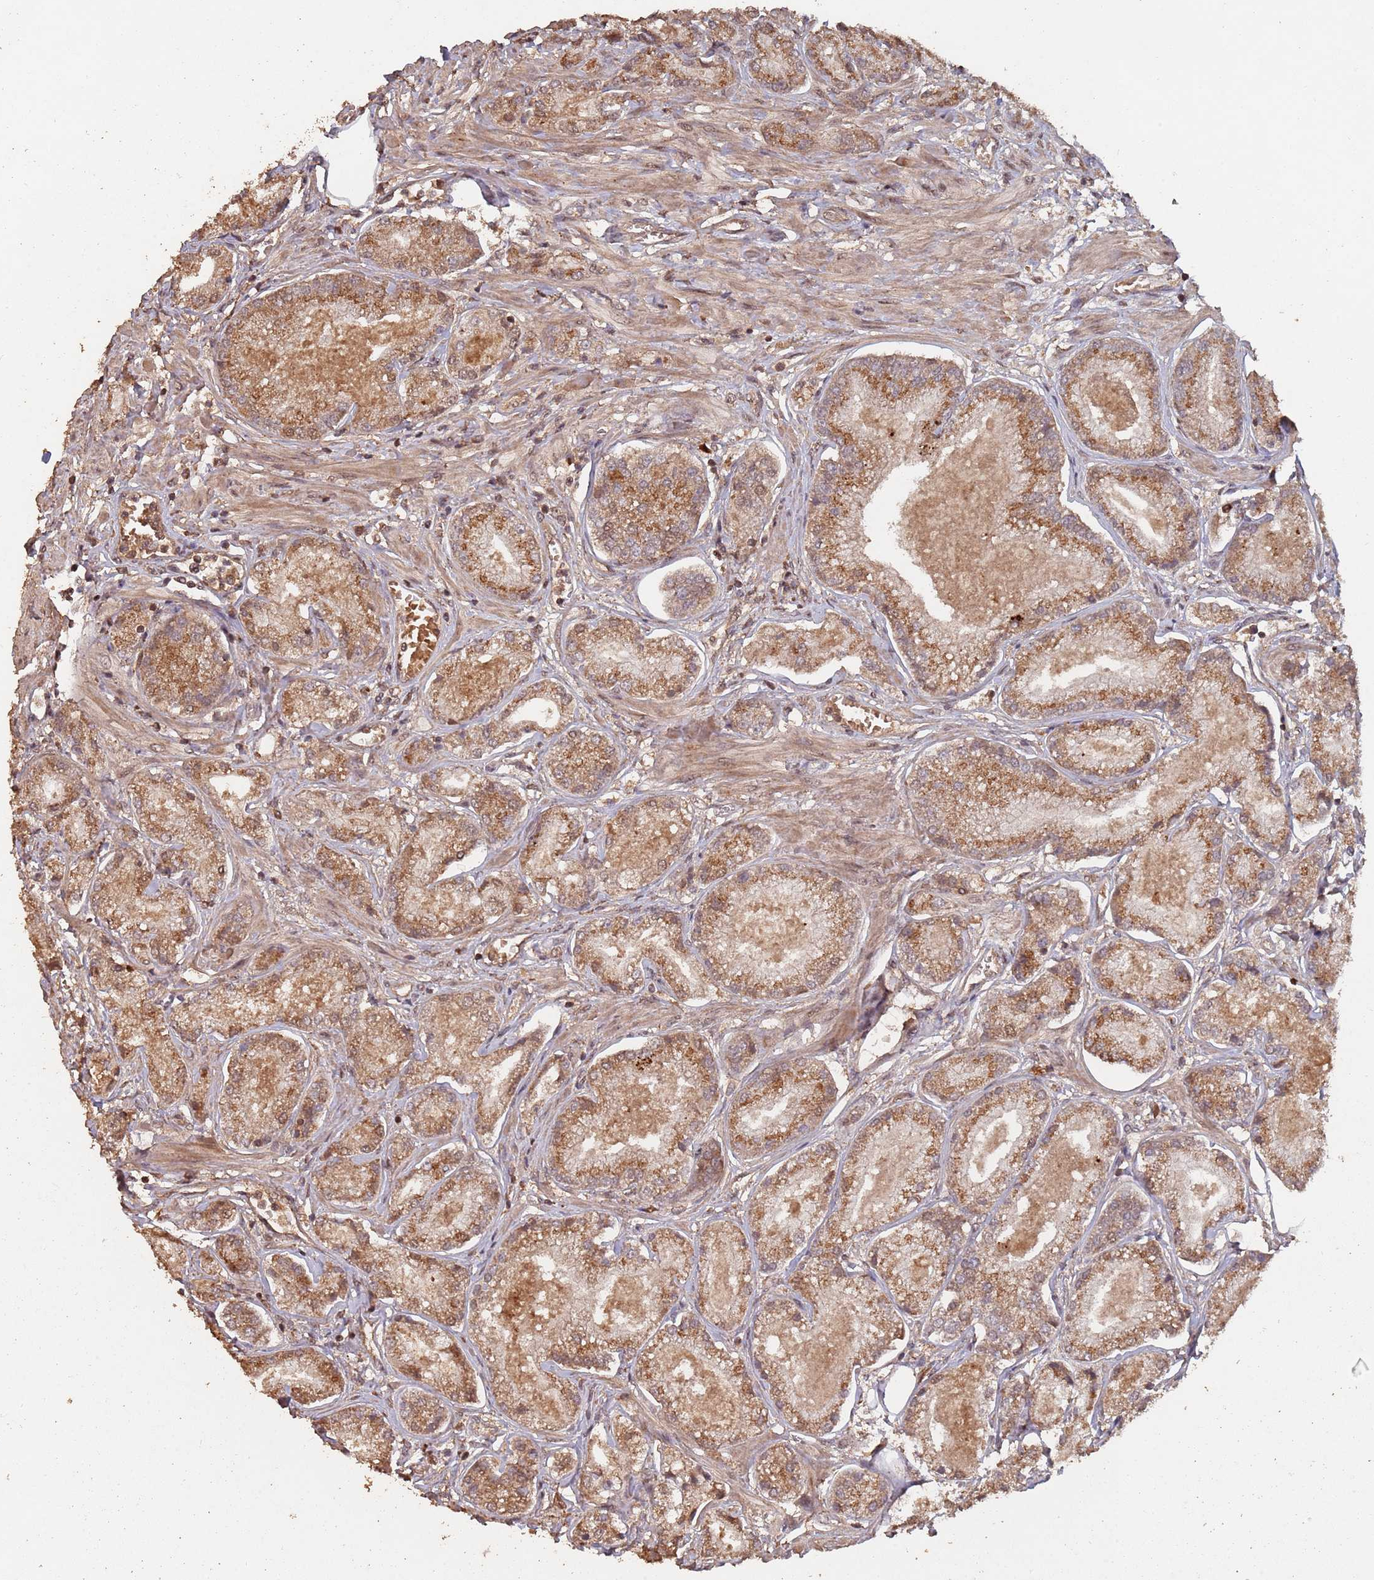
{"staining": {"intensity": "moderate", "quantity": ">75%", "location": "cytoplasmic/membranous"}, "tissue": "prostate cancer", "cell_type": "Tumor cells", "image_type": "cancer", "snomed": [{"axis": "morphology", "description": "Adenocarcinoma, NOS"}, {"axis": "topography", "description": "Prostate and seminal vesicle, NOS"}], "caption": "Immunohistochemistry (IHC) micrograph of adenocarcinoma (prostate) stained for a protein (brown), which shows medium levels of moderate cytoplasmic/membranous positivity in about >75% of tumor cells.", "gene": "FRAT1", "patient": {"sex": "male", "age": 76}}